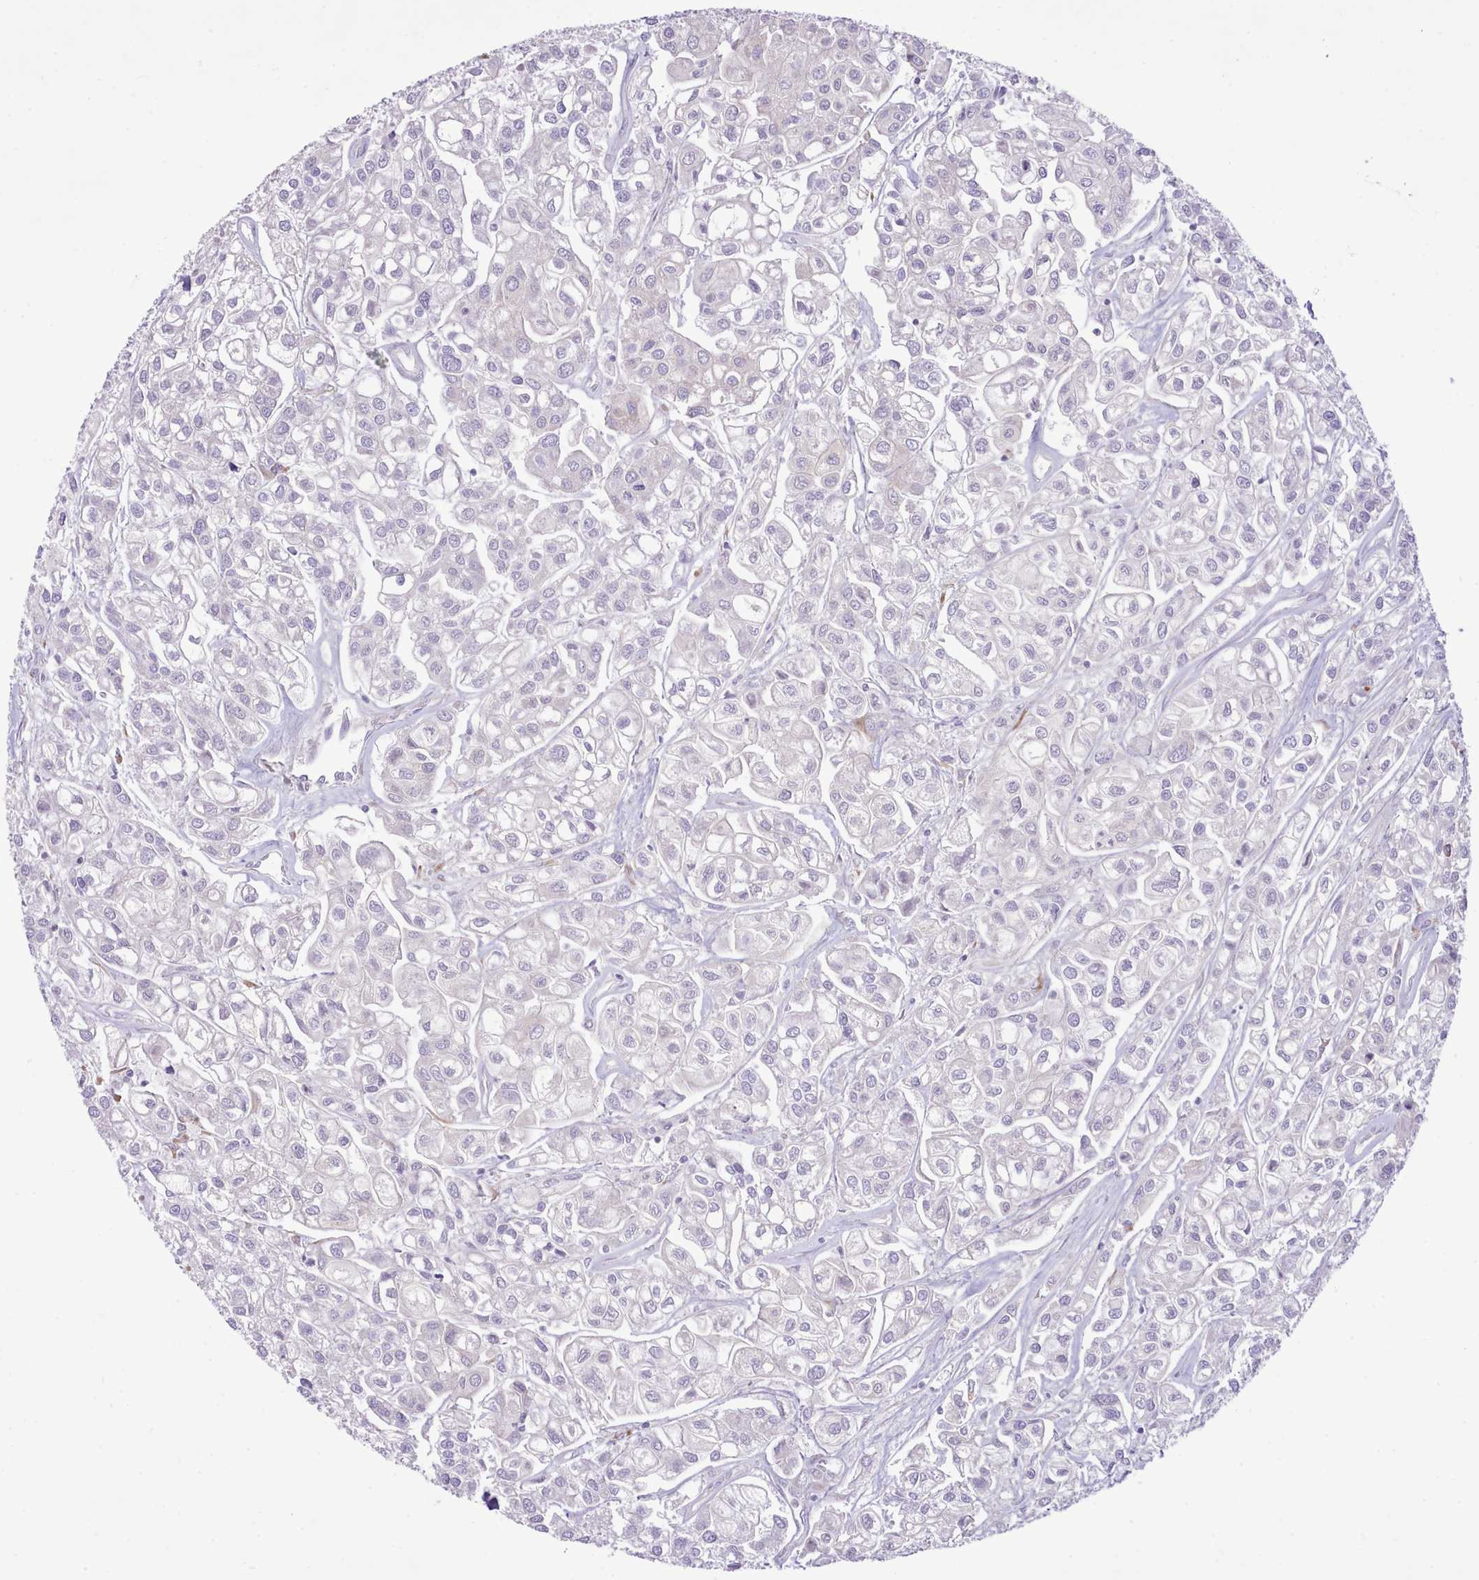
{"staining": {"intensity": "negative", "quantity": "none", "location": "none"}, "tissue": "urothelial cancer", "cell_type": "Tumor cells", "image_type": "cancer", "snomed": [{"axis": "morphology", "description": "Urothelial carcinoma, High grade"}, {"axis": "topography", "description": "Urinary bladder"}], "caption": "This is an immunohistochemistry micrograph of human urothelial cancer. There is no positivity in tumor cells.", "gene": "CCL1", "patient": {"sex": "male", "age": 67}}